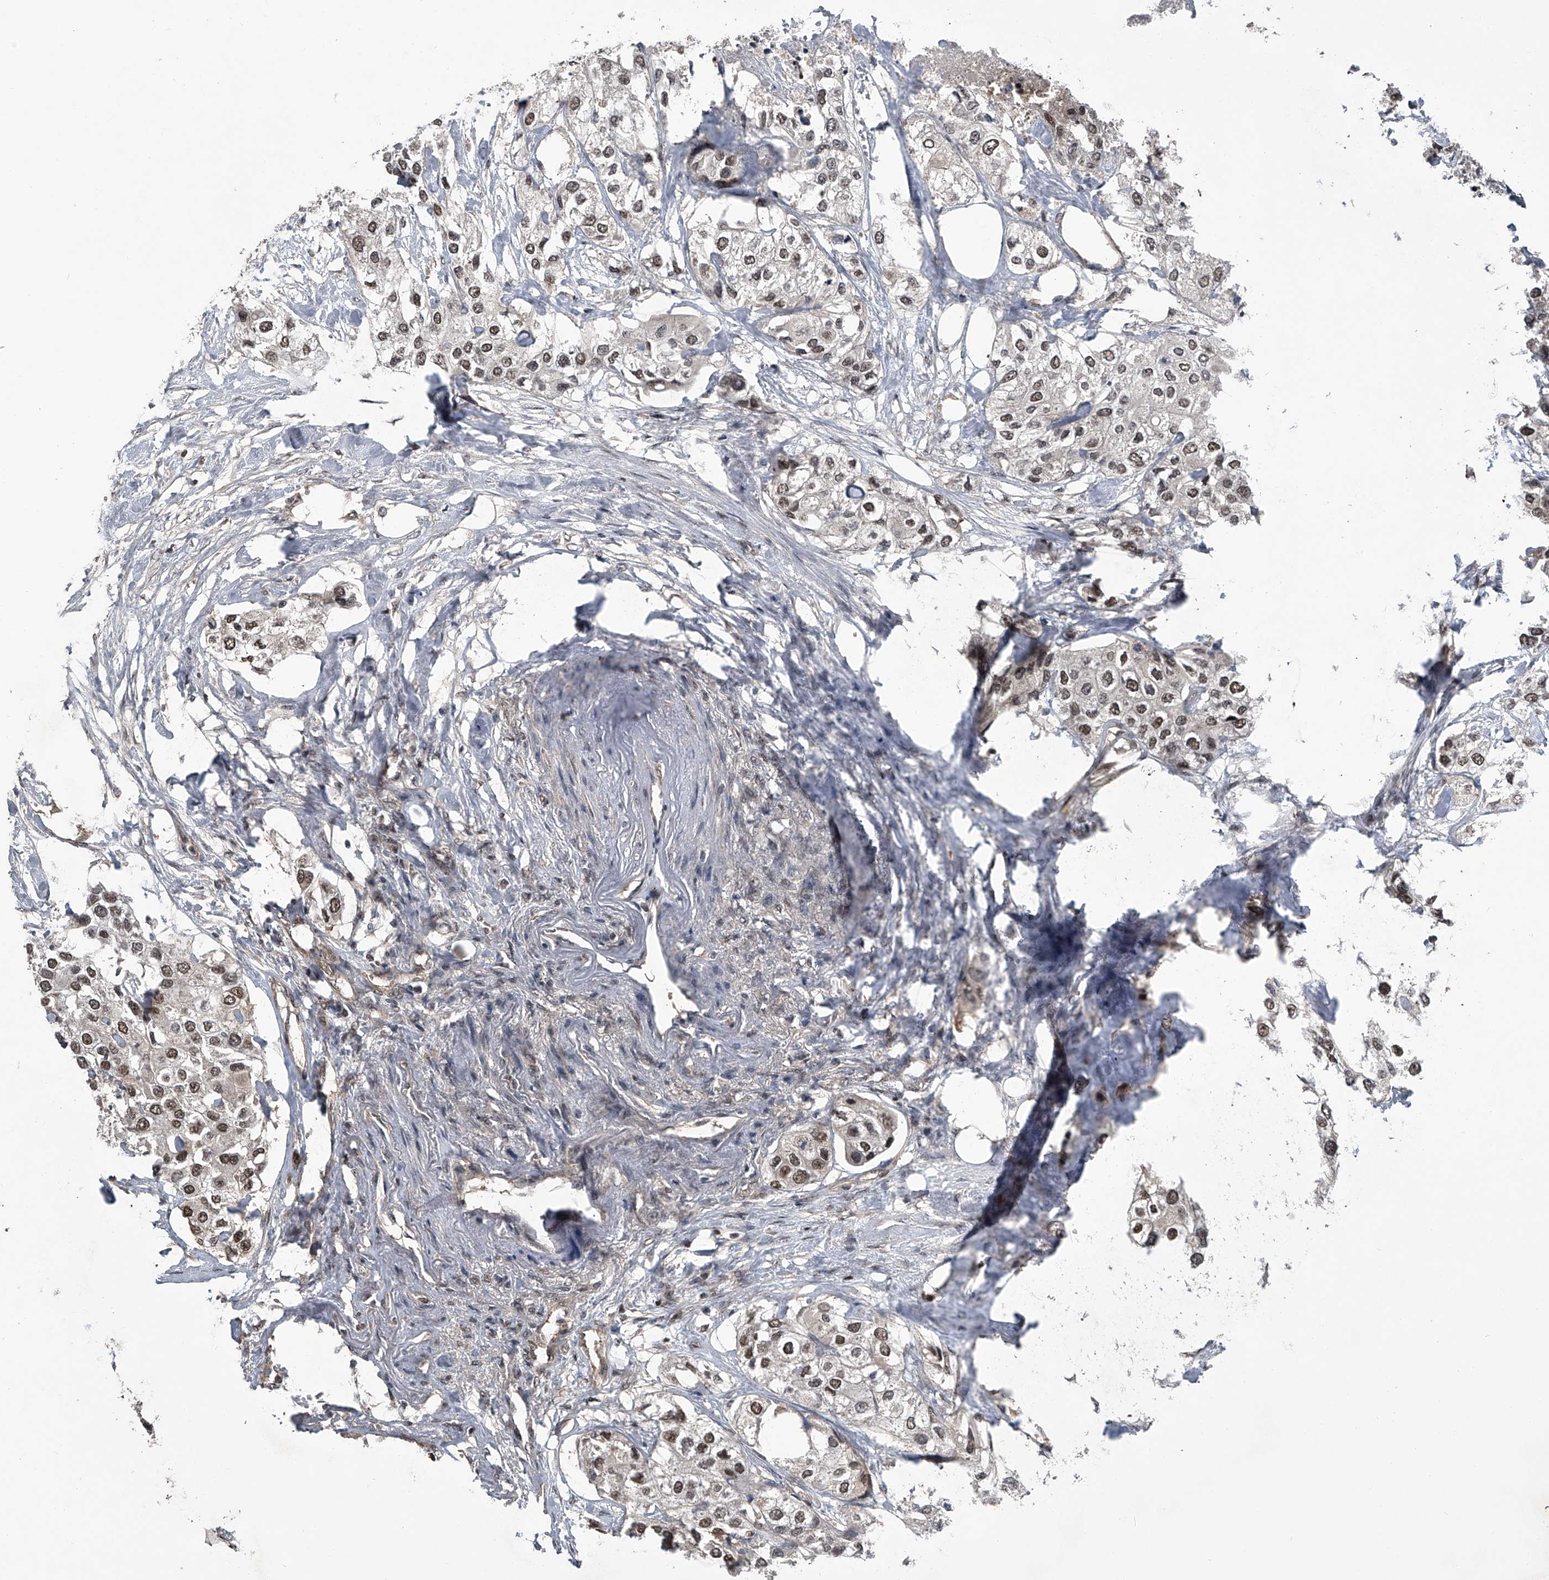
{"staining": {"intensity": "moderate", "quantity": ">75%", "location": "nuclear"}, "tissue": "urothelial cancer", "cell_type": "Tumor cells", "image_type": "cancer", "snomed": [{"axis": "morphology", "description": "Urothelial carcinoma, High grade"}, {"axis": "topography", "description": "Urinary bladder"}], "caption": "DAB immunohistochemical staining of urothelial cancer reveals moderate nuclear protein expression in approximately >75% of tumor cells.", "gene": "SLC12A8", "patient": {"sex": "male", "age": 64}}